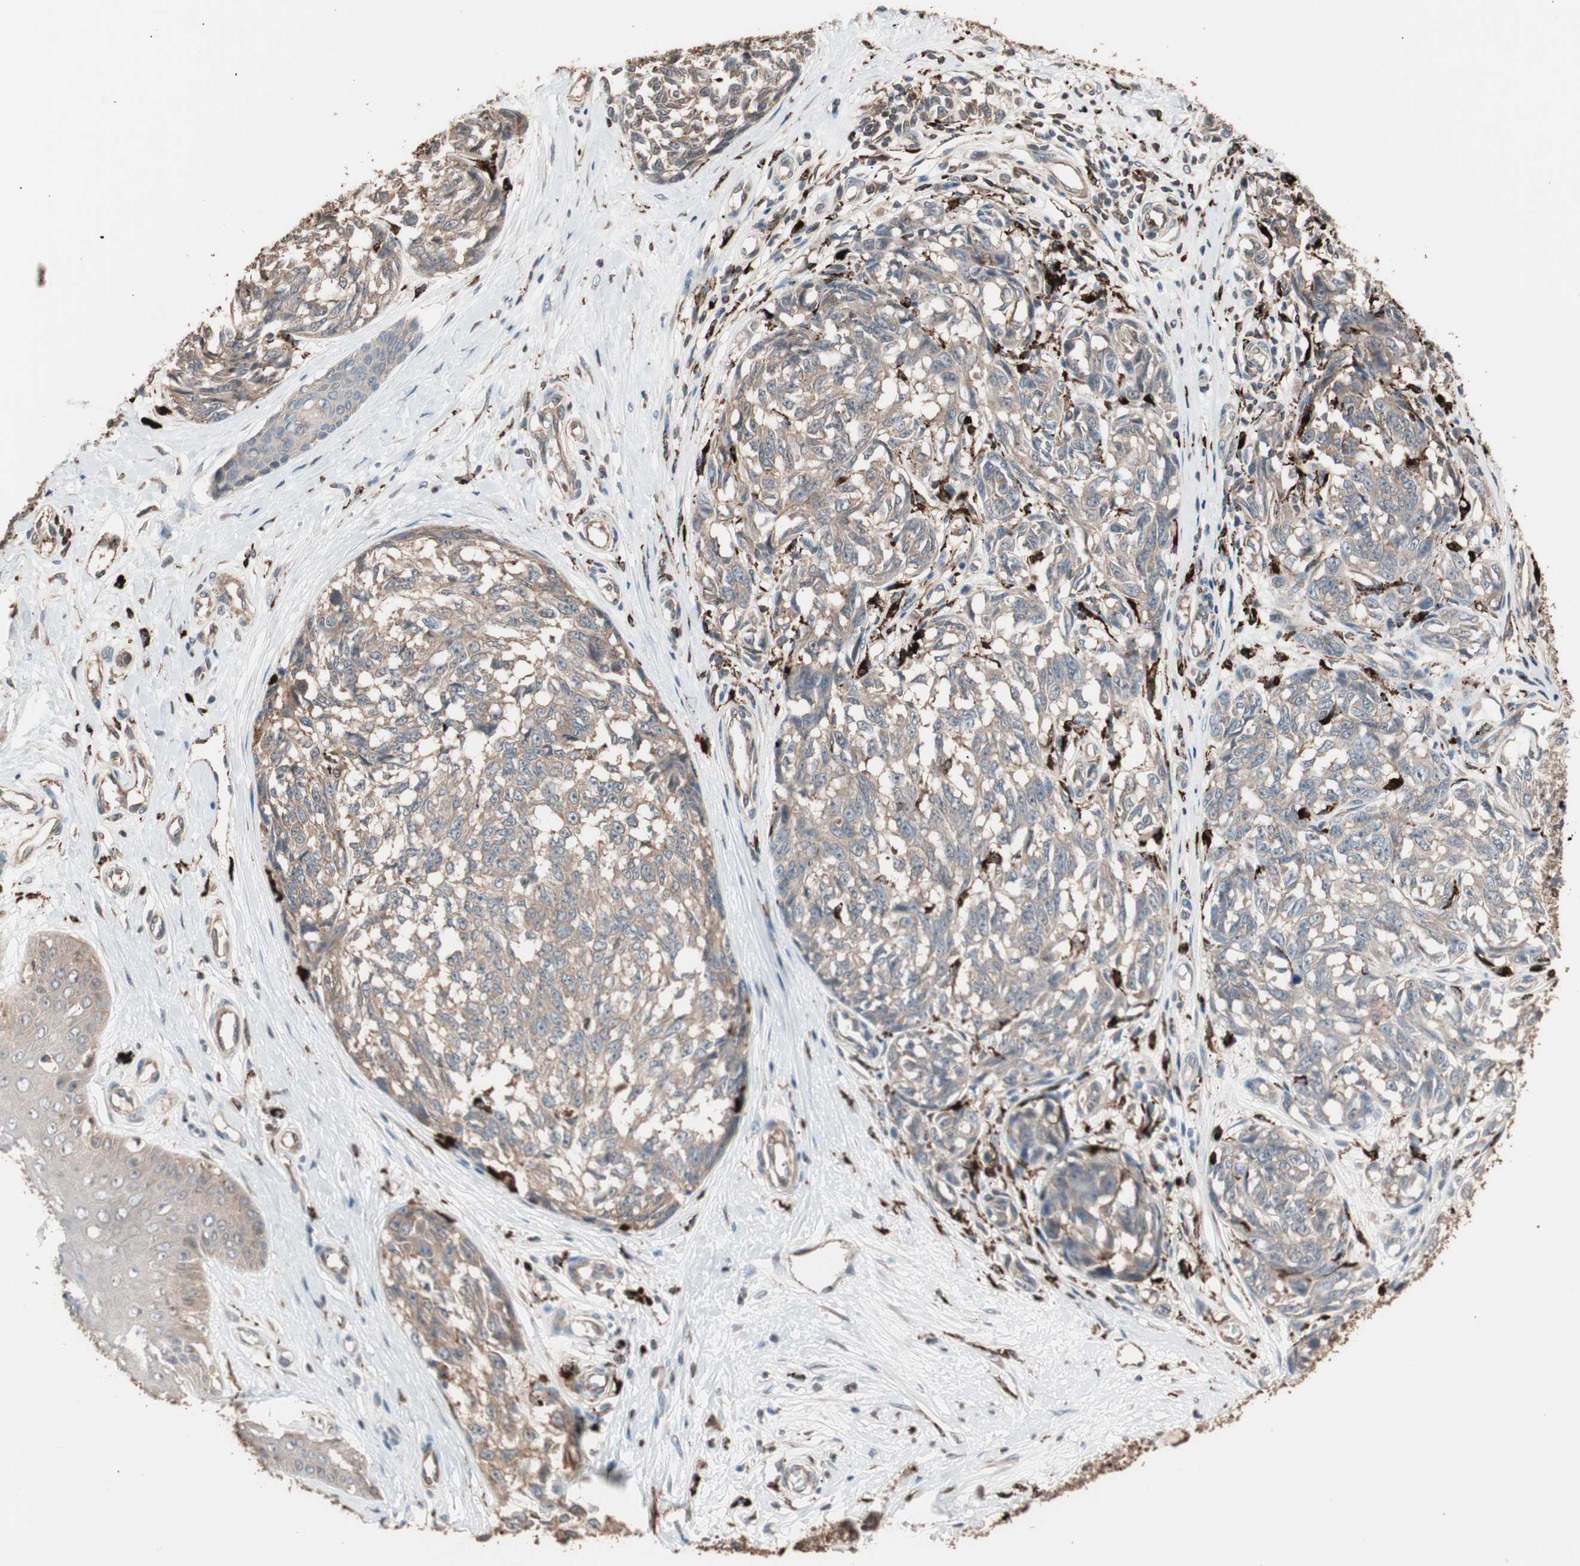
{"staining": {"intensity": "weak", "quantity": "25%-75%", "location": "cytoplasmic/membranous"}, "tissue": "melanoma", "cell_type": "Tumor cells", "image_type": "cancer", "snomed": [{"axis": "morphology", "description": "Malignant melanoma, NOS"}, {"axis": "topography", "description": "Skin"}], "caption": "Melanoma tissue reveals weak cytoplasmic/membranous staining in approximately 25%-75% of tumor cells, visualized by immunohistochemistry.", "gene": "CCT3", "patient": {"sex": "female", "age": 64}}